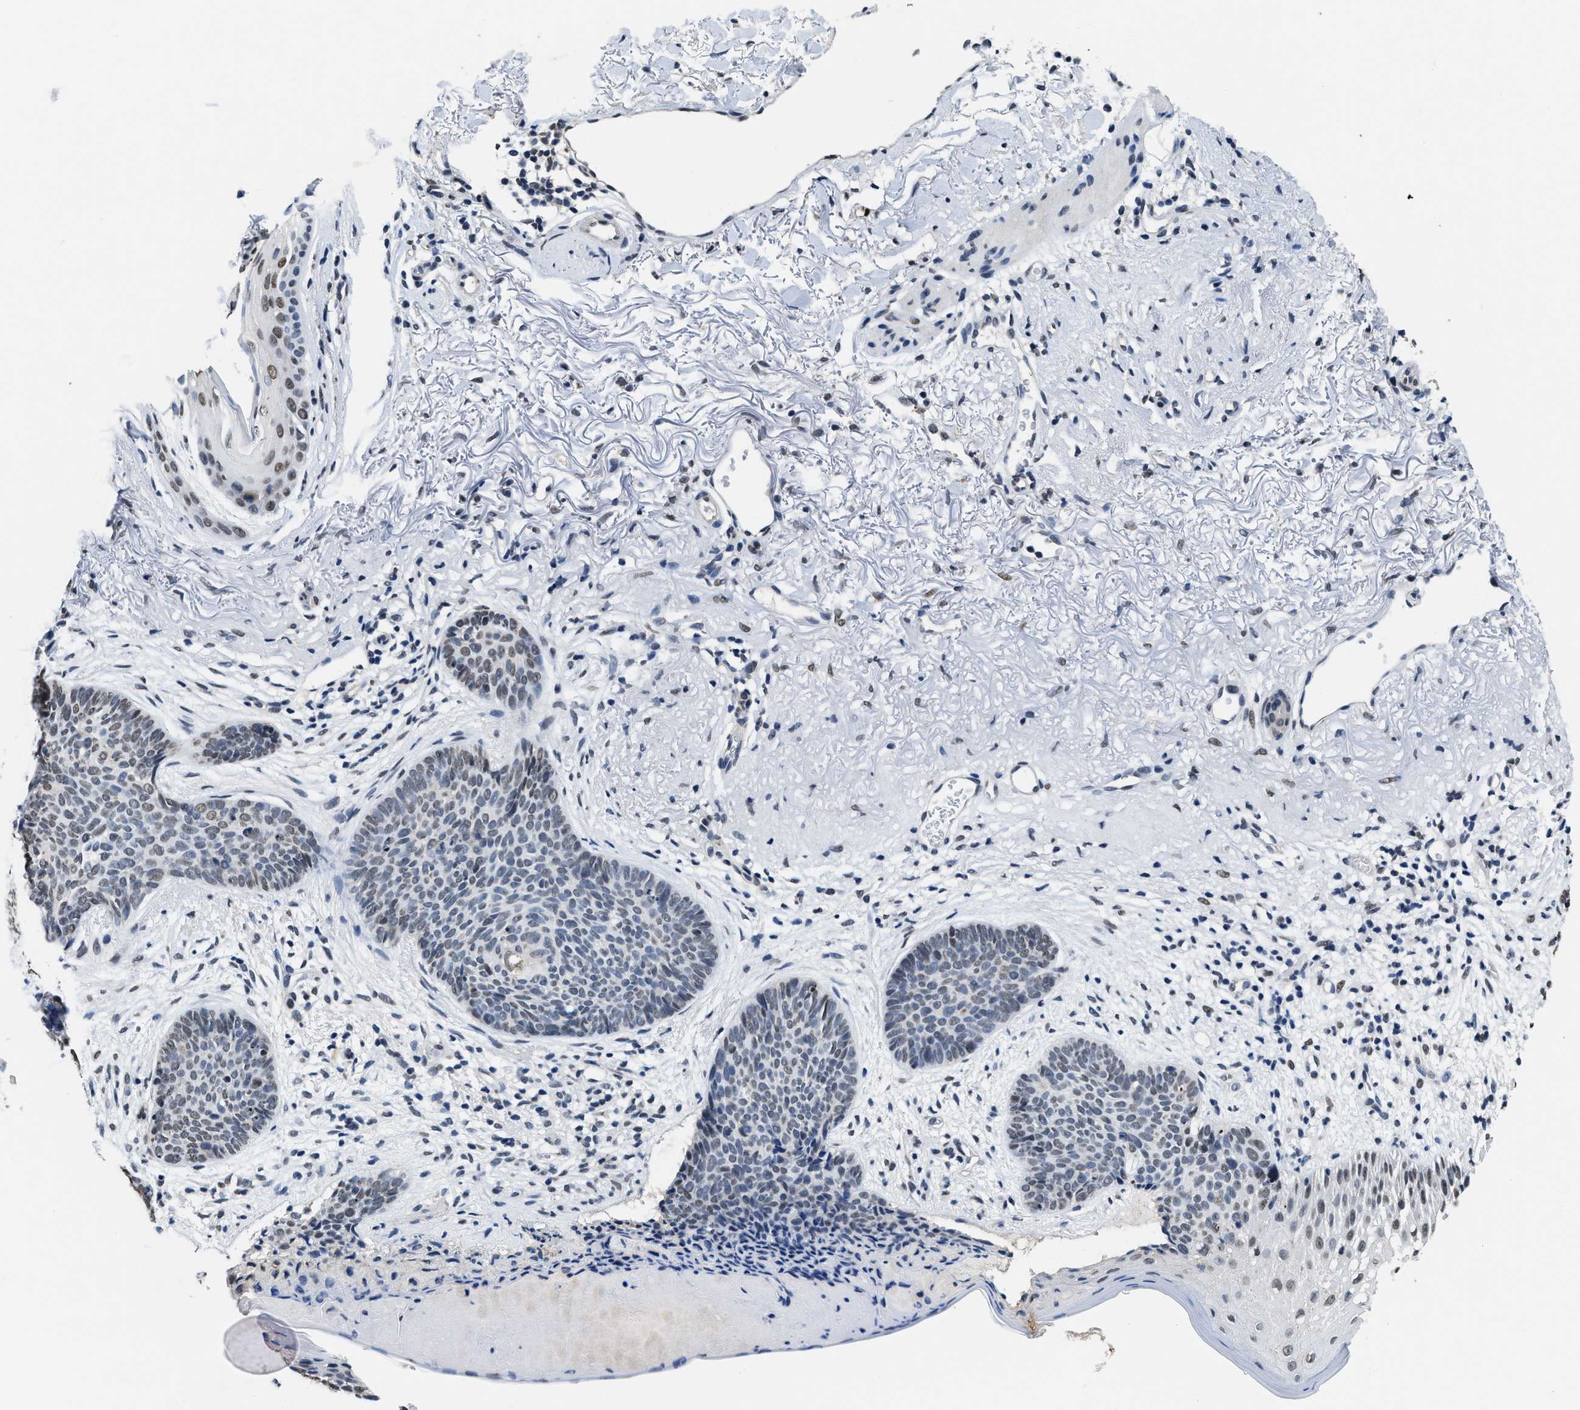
{"staining": {"intensity": "weak", "quantity": "<25%", "location": "nuclear"}, "tissue": "skin cancer", "cell_type": "Tumor cells", "image_type": "cancer", "snomed": [{"axis": "morphology", "description": "Normal tissue, NOS"}, {"axis": "morphology", "description": "Basal cell carcinoma"}, {"axis": "topography", "description": "Skin"}], "caption": "A micrograph of skin cancer (basal cell carcinoma) stained for a protein reveals no brown staining in tumor cells.", "gene": "SUPT16H", "patient": {"sex": "female", "age": 70}}